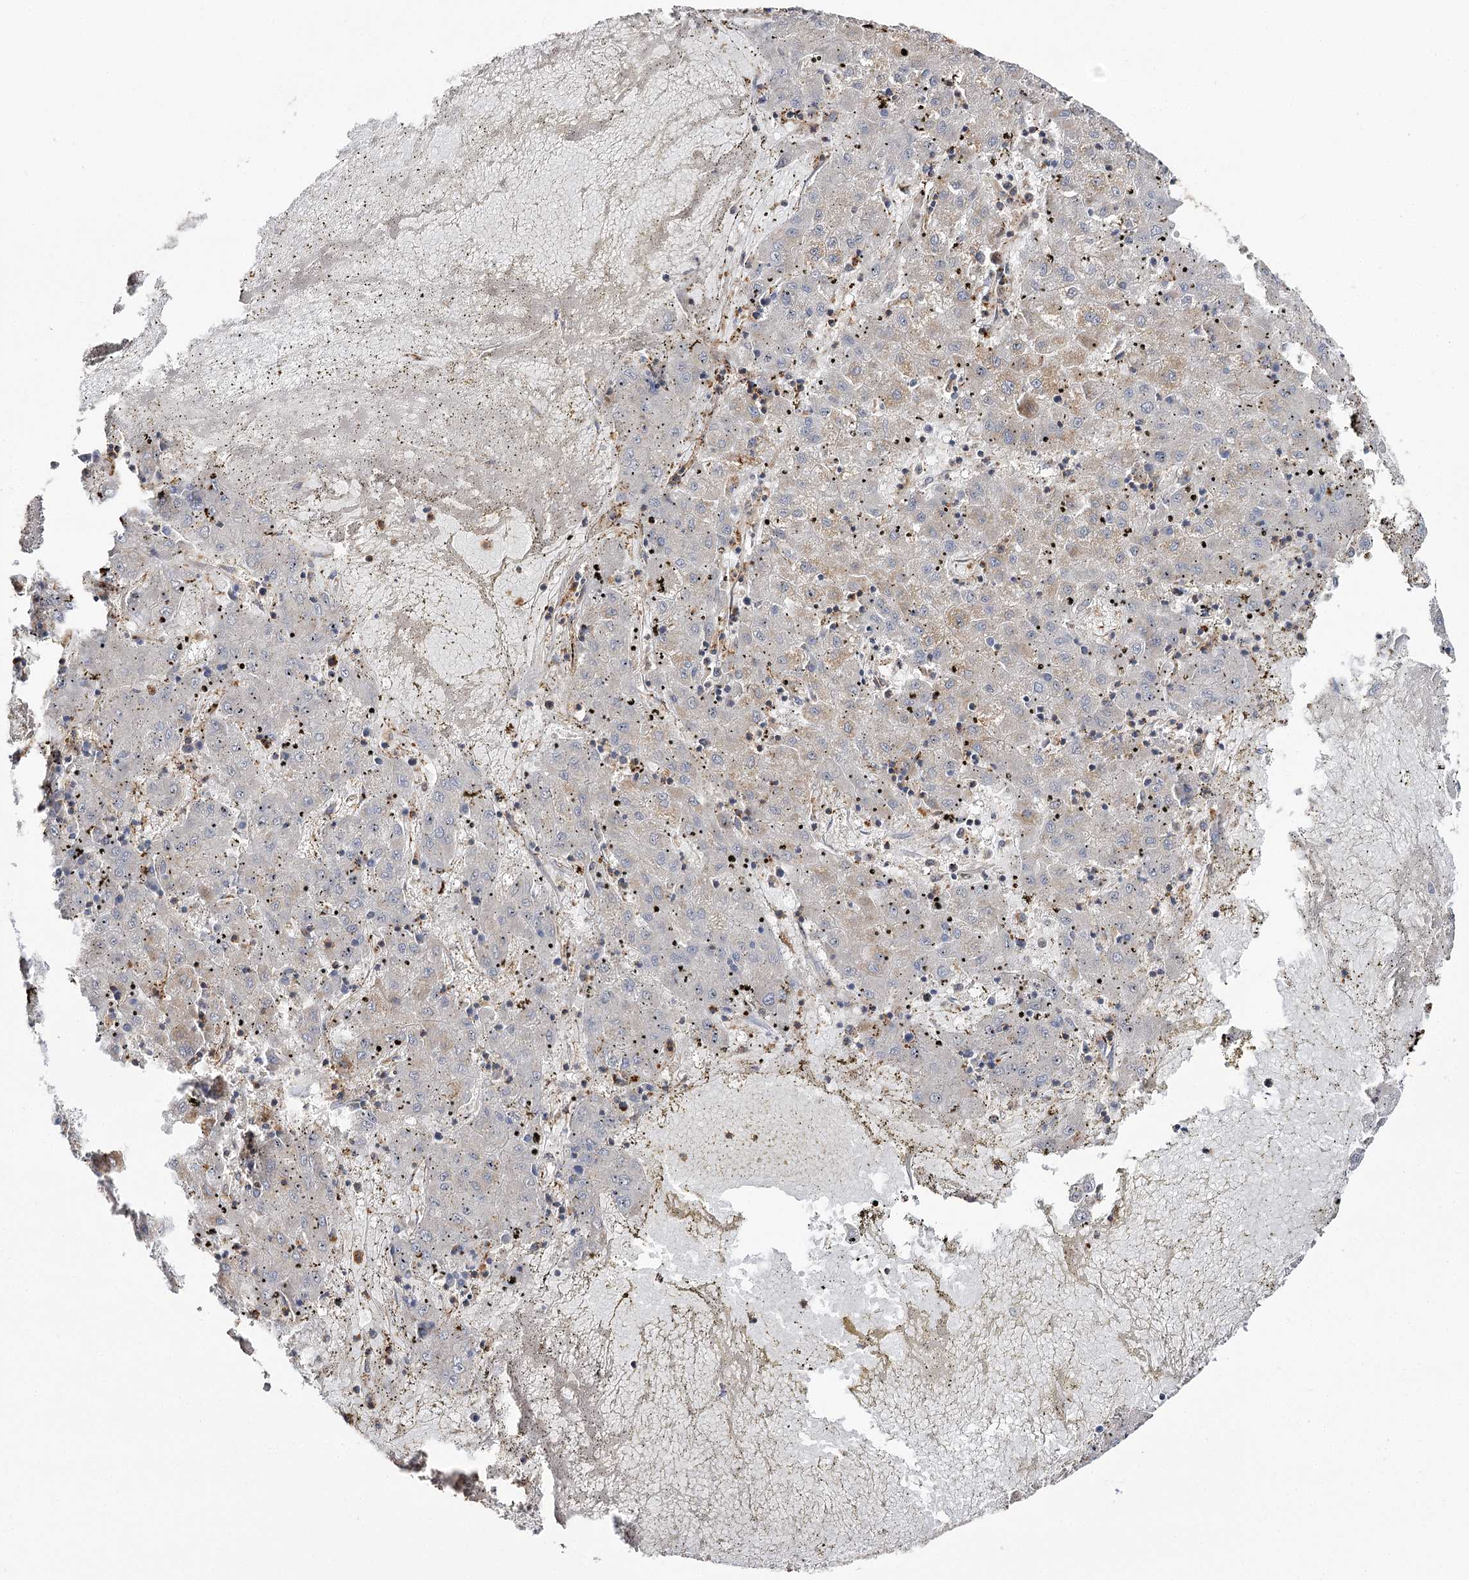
{"staining": {"intensity": "weak", "quantity": "<25%", "location": "cytoplasmic/membranous"}, "tissue": "liver cancer", "cell_type": "Tumor cells", "image_type": "cancer", "snomed": [{"axis": "morphology", "description": "Carcinoma, Hepatocellular, NOS"}, {"axis": "topography", "description": "Liver"}], "caption": "Liver cancer (hepatocellular carcinoma) was stained to show a protein in brown. There is no significant expression in tumor cells.", "gene": "SEC24B", "patient": {"sex": "male", "age": 72}}